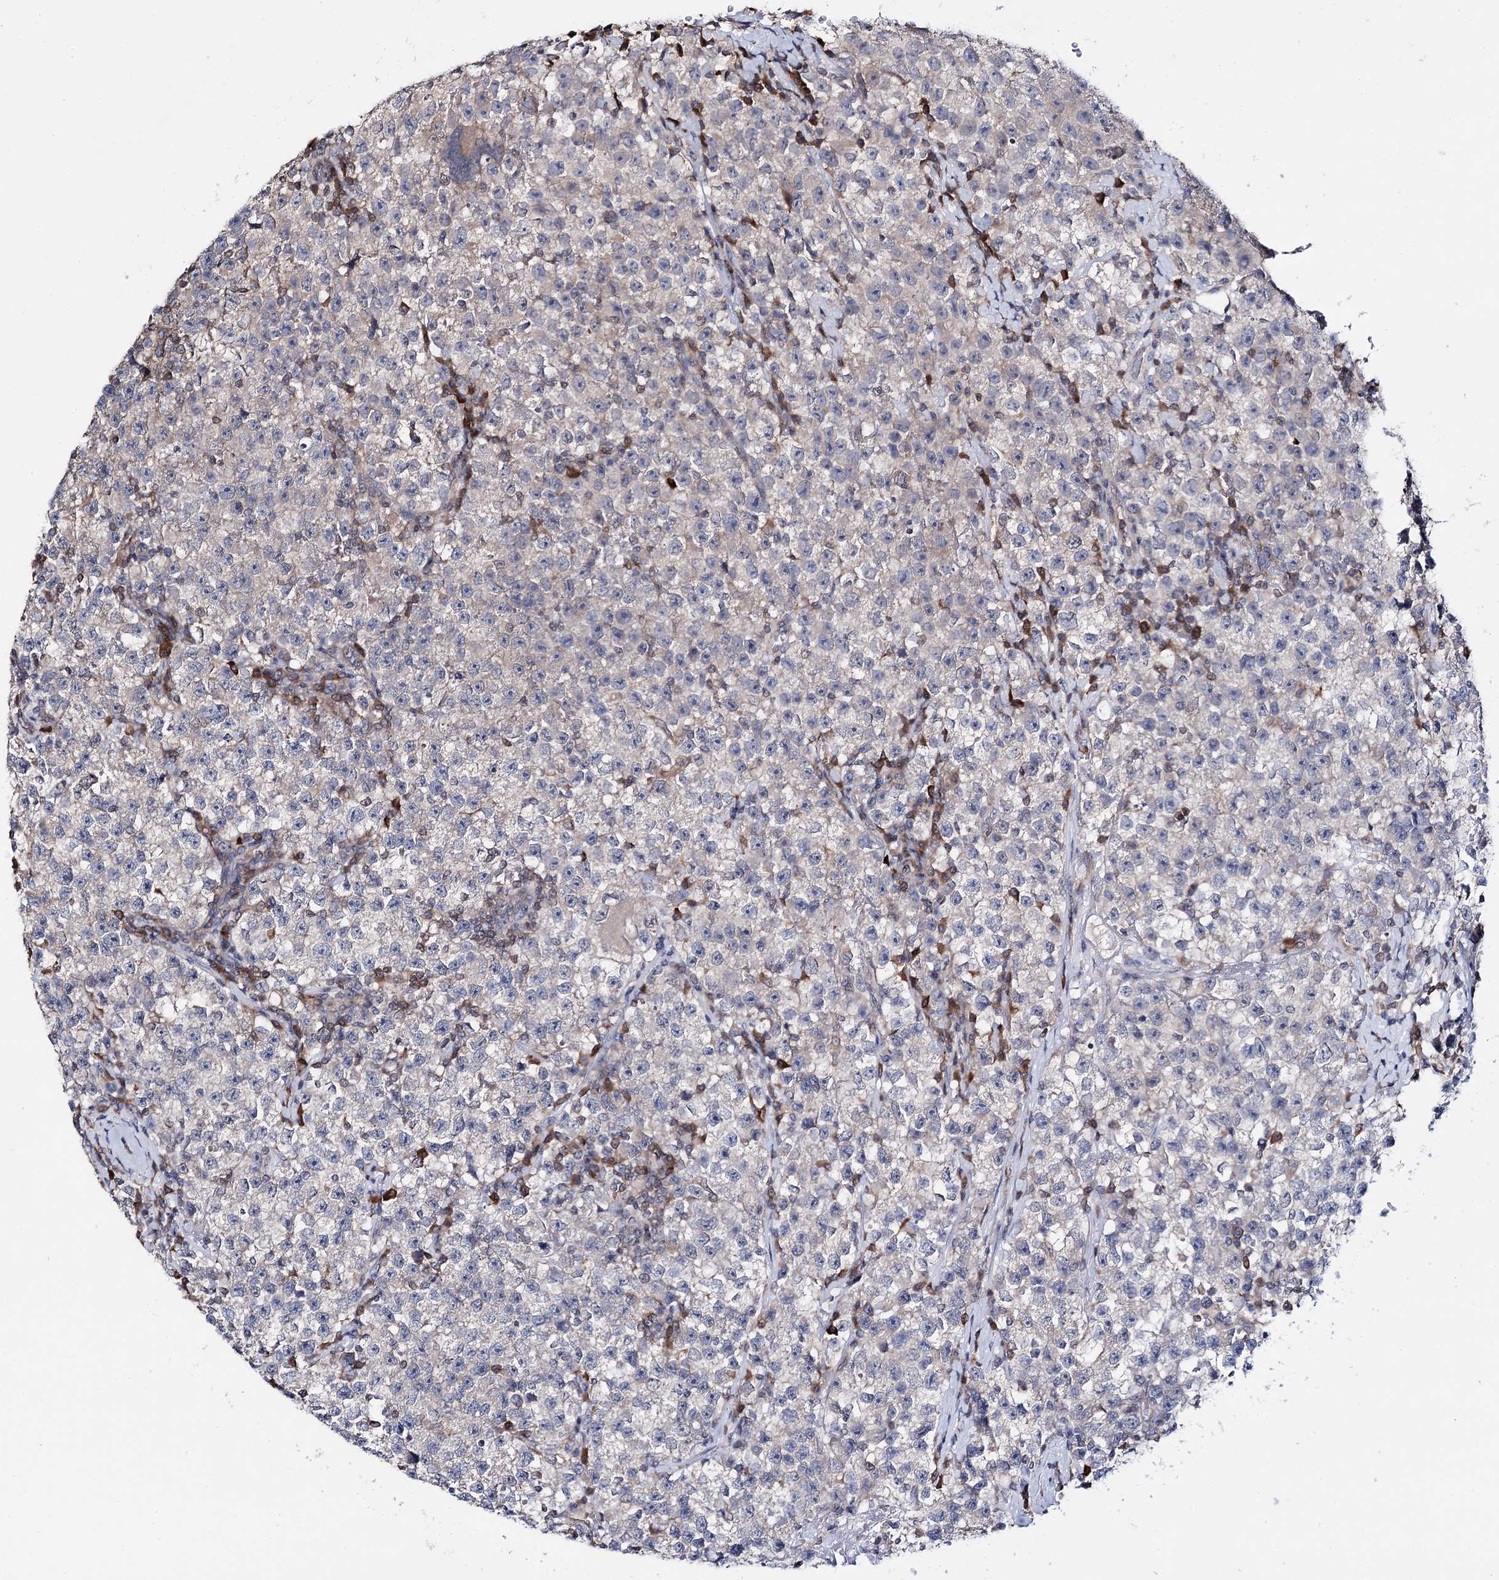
{"staining": {"intensity": "negative", "quantity": "none", "location": "none"}, "tissue": "testis cancer", "cell_type": "Tumor cells", "image_type": "cancer", "snomed": [{"axis": "morphology", "description": "Seminoma, NOS"}, {"axis": "topography", "description": "Testis"}], "caption": "Immunohistochemical staining of human seminoma (testis) displays no significant staining in tumor cells.", "gene": "PTER", "patient": {"sex": "male", "age": 22}}